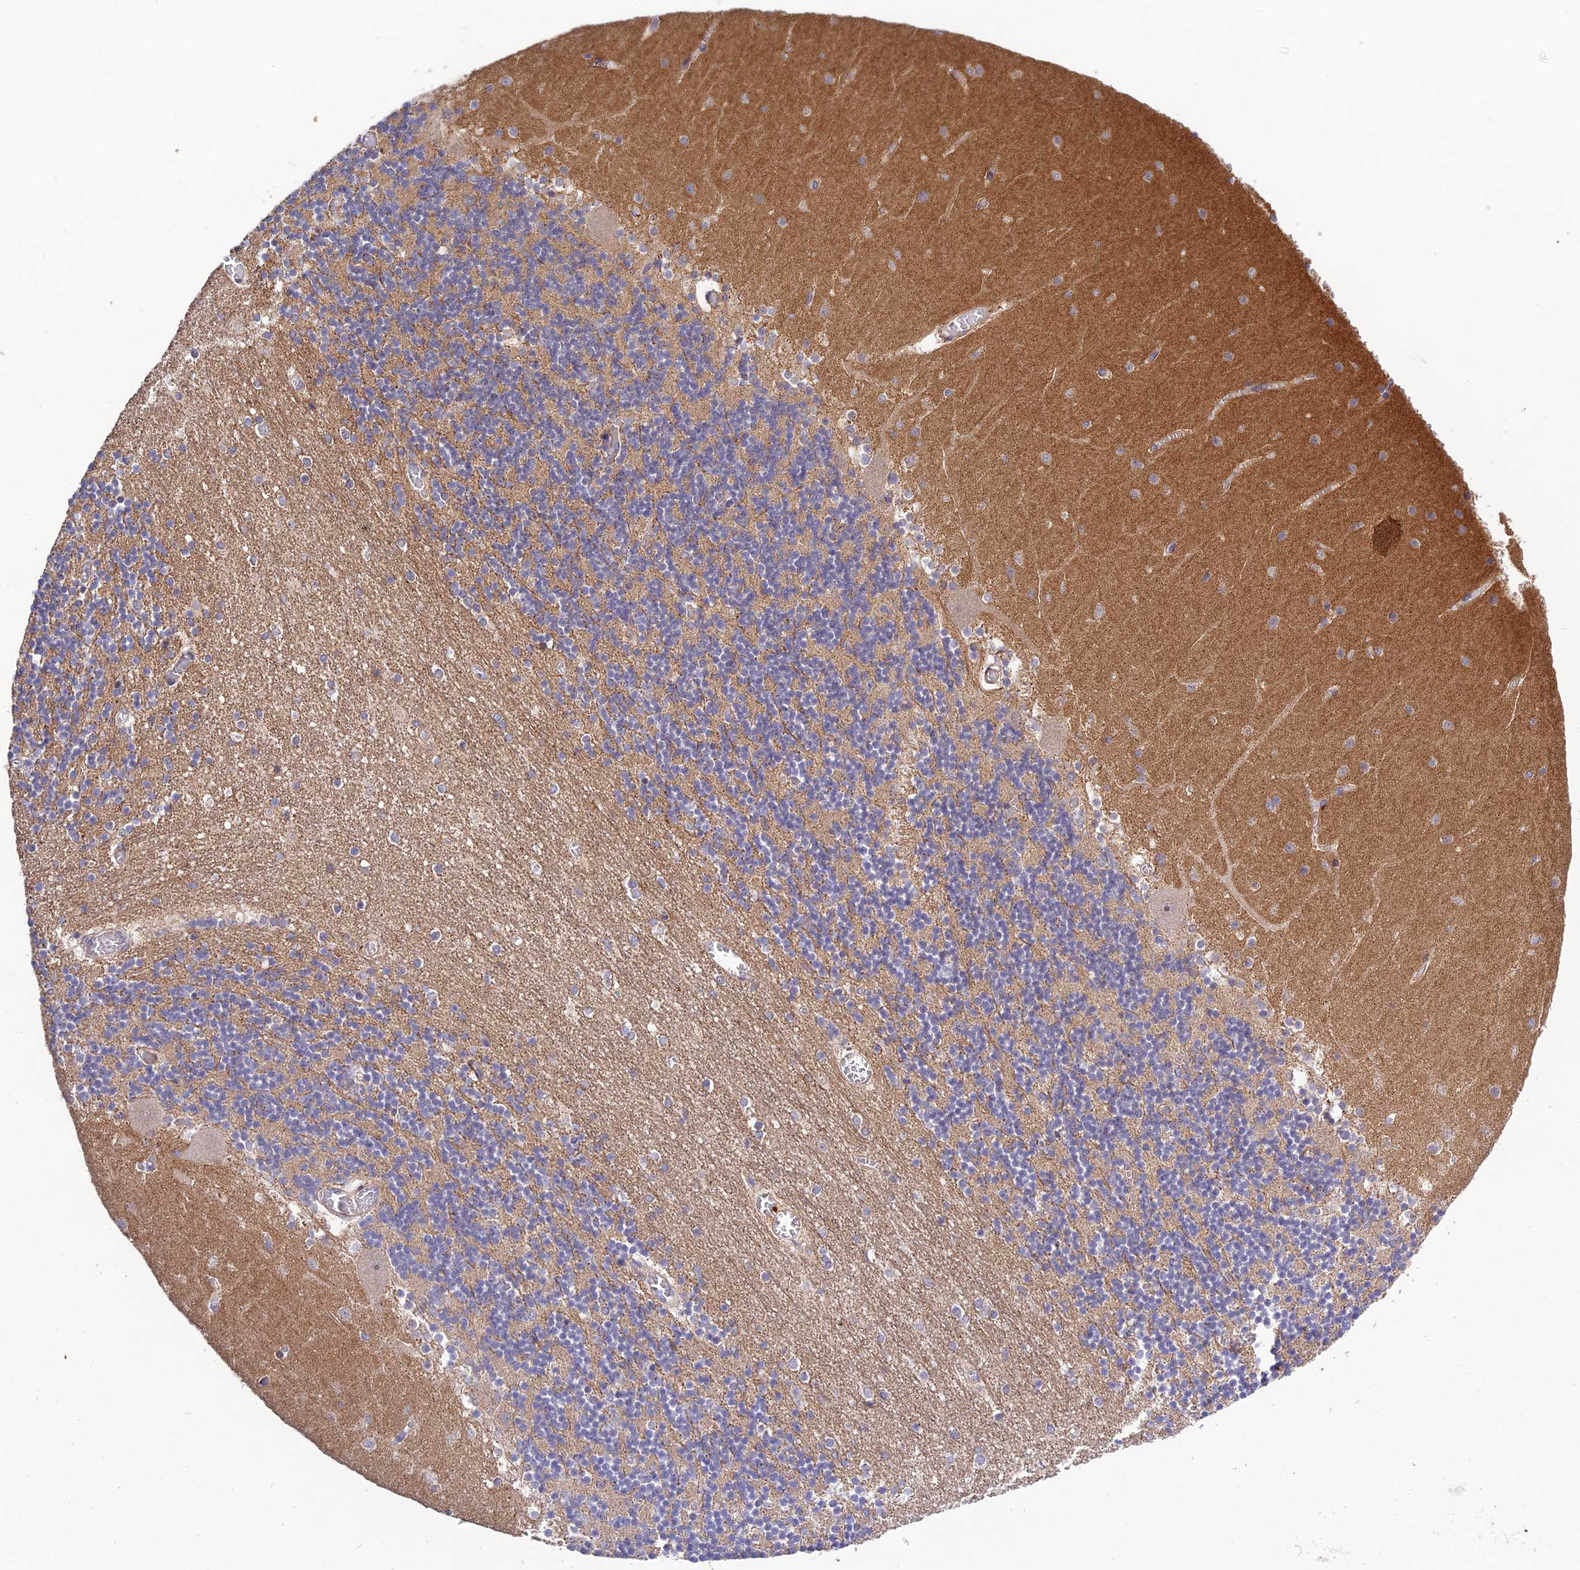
{"staining": {"intensity": "moderate", "quantity": "25%-75%", "location": "cytoplasmic/membranous"}, "tissue": "cerebellum", "cell_type": "Cells in granular layer", "image_type": "normal", "snomed": [{"axis": "morphology", "description": "Normal tissue, NOS"}, {"axis": "topography", "description": "Cerebellum"}], "caption": "Benign cerebellum displays moderate cytoplasmic/membranous positivity in approximately 25%-75% of cells in granular layer, visualized by immunohistochemistry.", "gene": "PLEKHG2", "patient": {"sex": "female", "age": 28}}